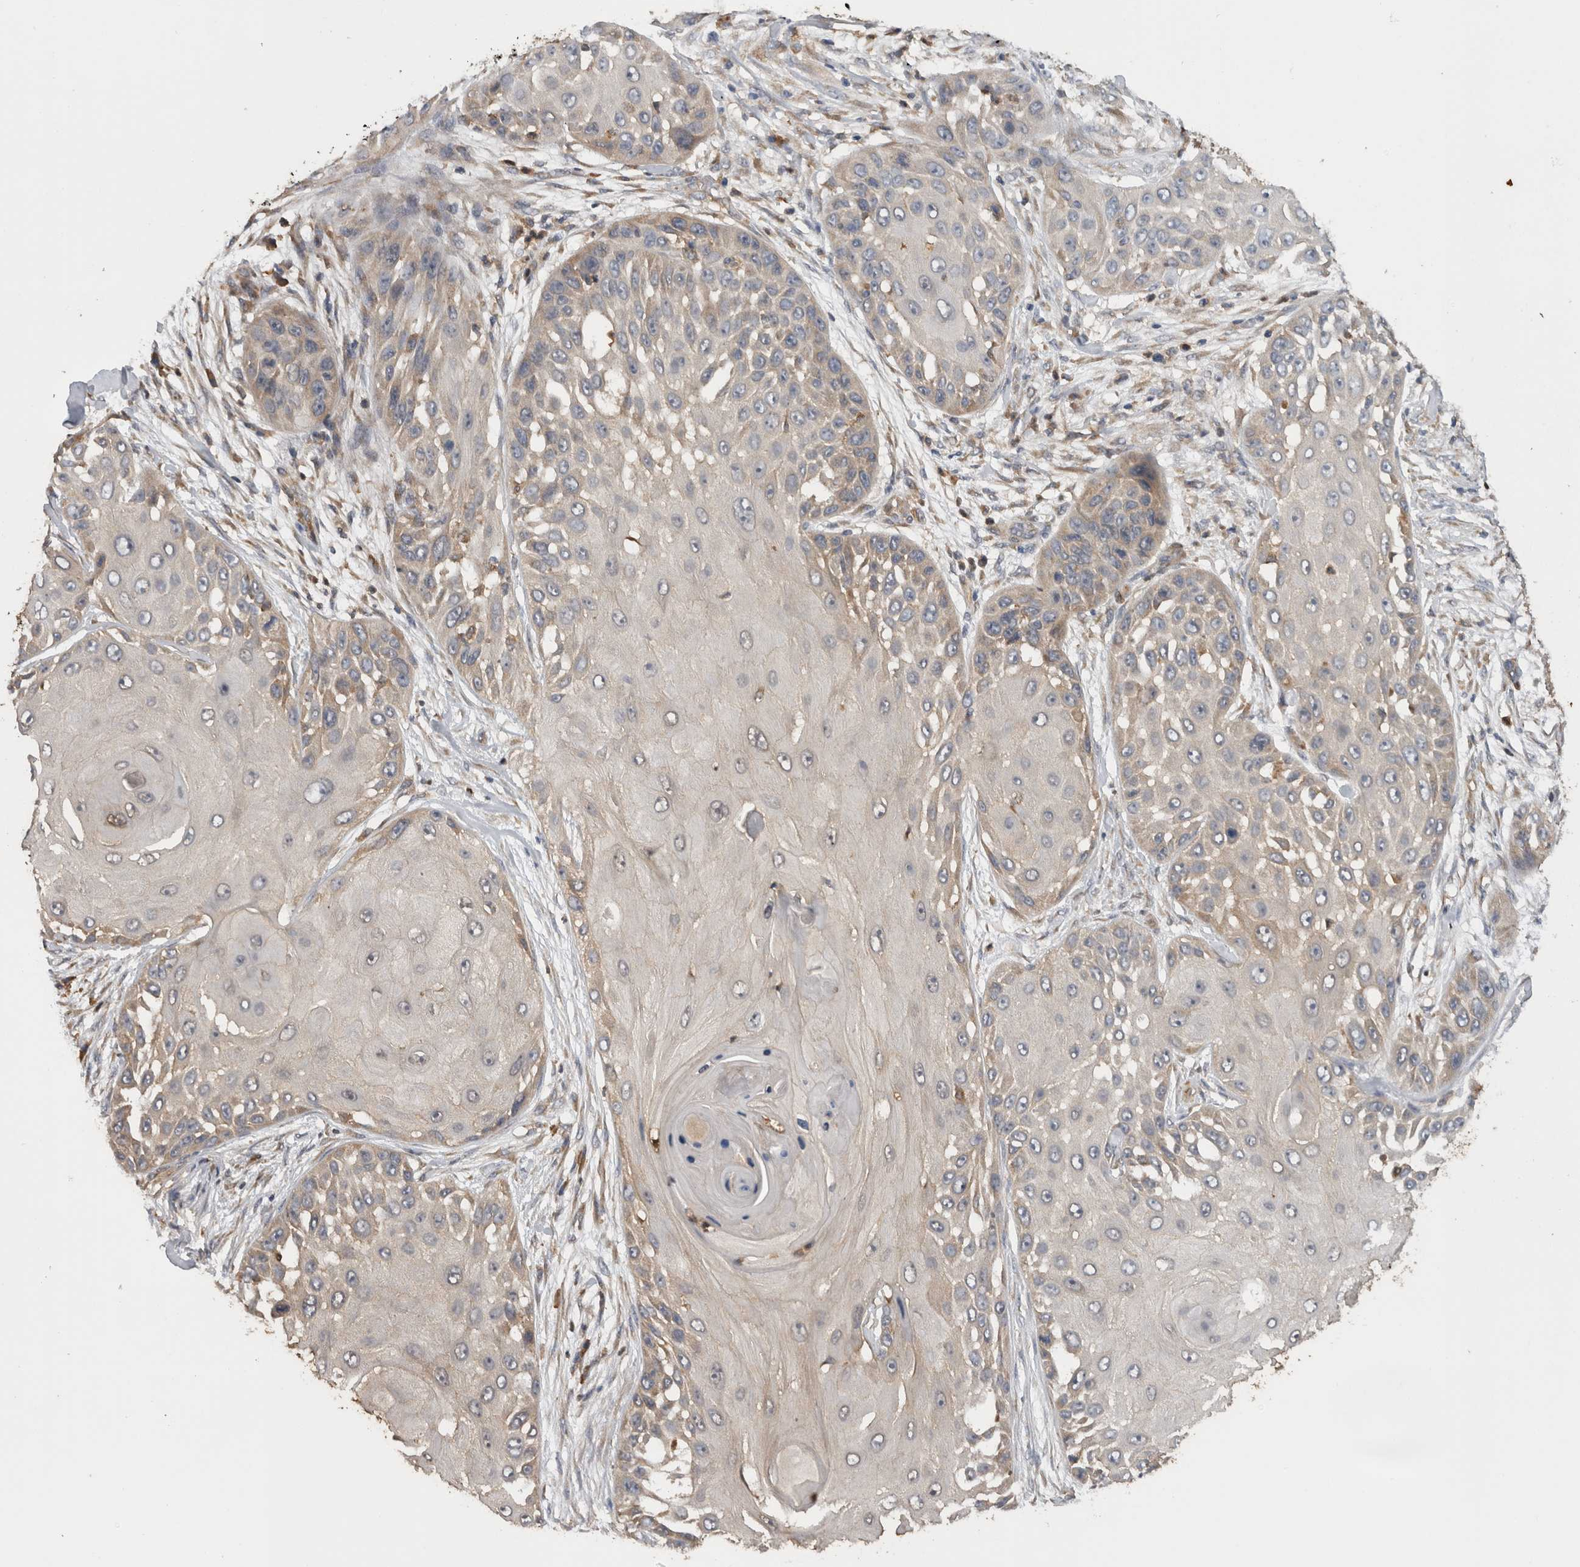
{"staining": {"intensity": "negative", "quantity": "none", "location": "none"}, "tissue": "skin cancer", "cell_type": "Tumor cells", "image_type": "cancer", "snomed": [{"axis": "morphology", "description": "Squamous cell carcinoma, NOS"}, {"axis": "topography", "description": "Skin"}], "caption": "Human skin cancer stained for a protein using immunohistochemistry displays no expression in tumor cells.", "gene": "TMED7", "patient": {"sex": "female", "age": 44}}